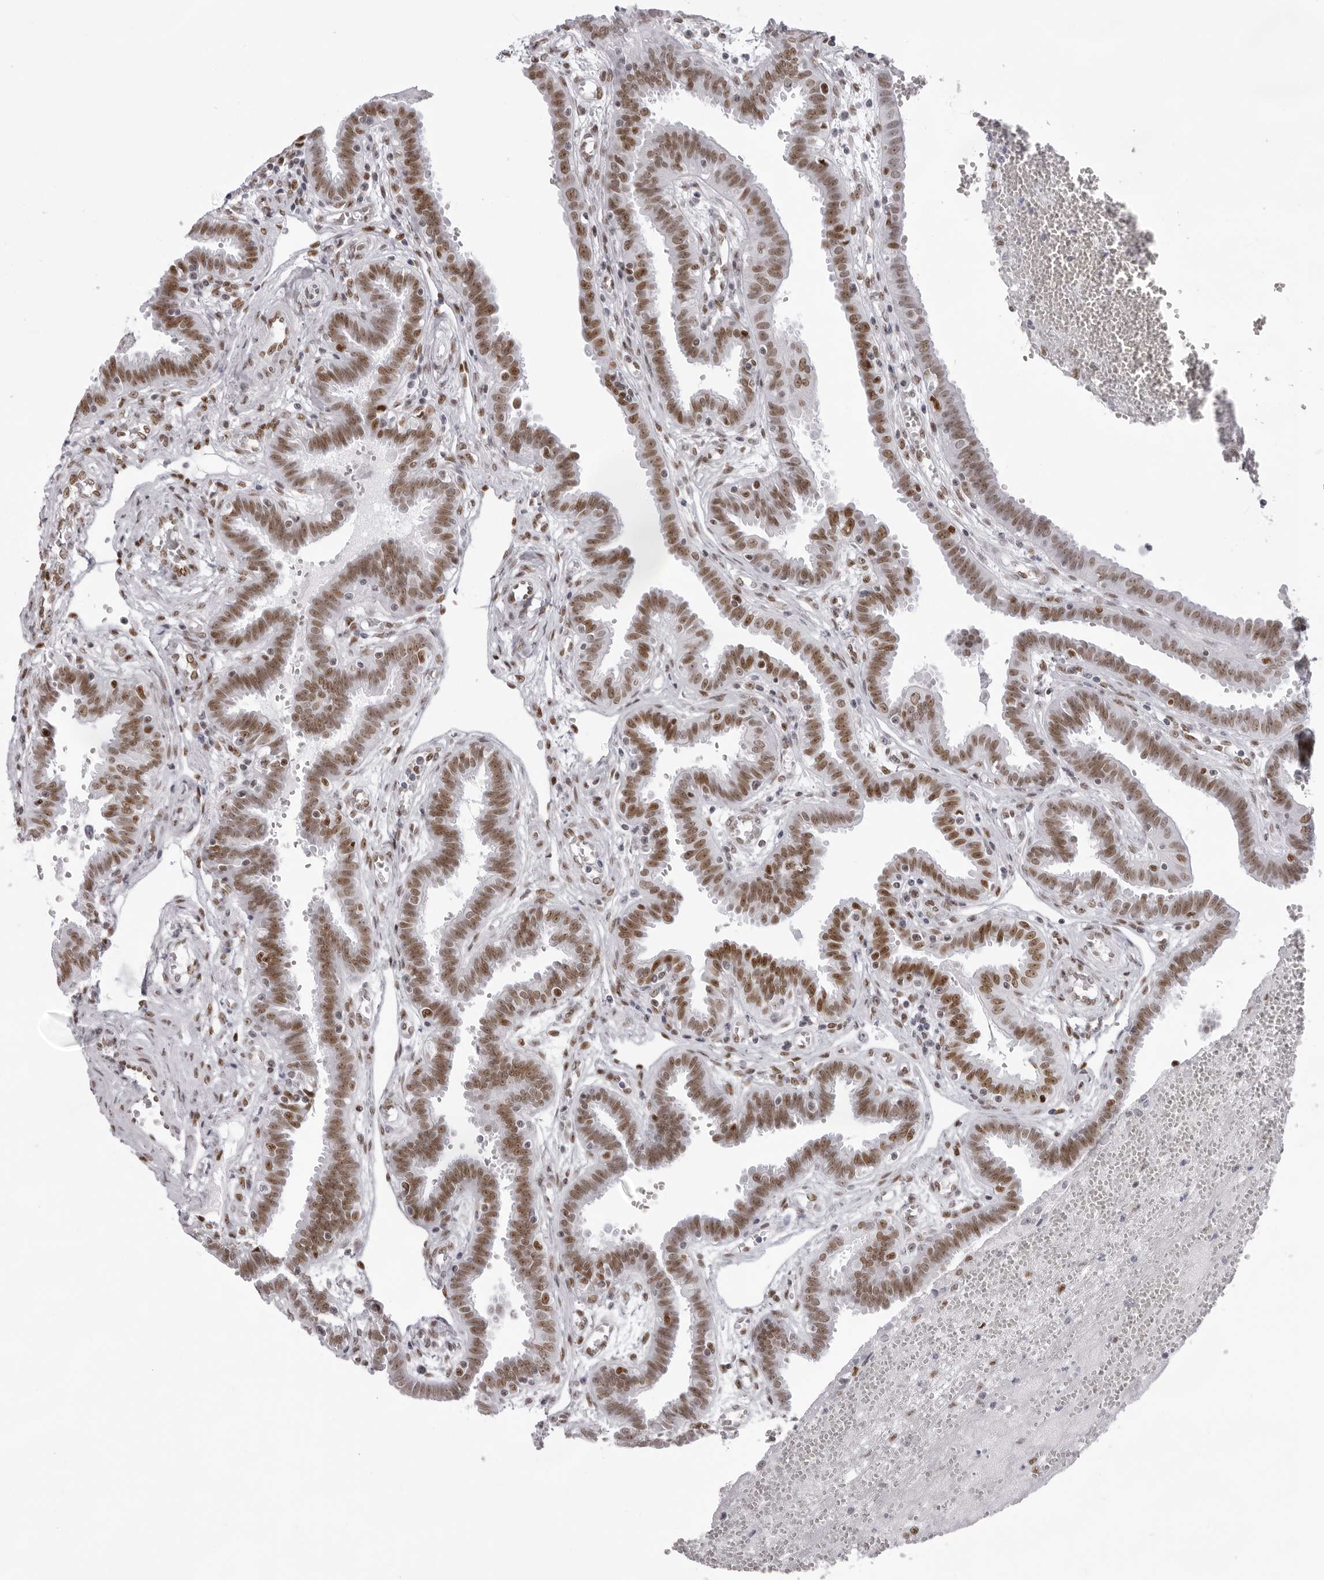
{"staining": {"intensity": "moderate", "quantity": ">75%", "location": "nuclear"}, "tissue": "fallopian tube", "cell_type": "Glandular cells", "image_type": "normal", "snomed": [{"axis": "morphology", "description": "Normal tissue, NOS"}, {"axis": "topography", "description": "Fallopian tube"}, {"axis": "topography", "description": "Placenta"}], "caption": "The immunohistochemical stain shows moderate nuclear positivity in glandular cells of benign fallopian tube. The protein is stained brown, and the nuclei are stained in blue (DAB (3,3'-diaminobenzidine) IHC with brightfield microscopy, high magnification).", "gene": "IRF2BP2", "patient": {"sex": "female", "age": 32}}